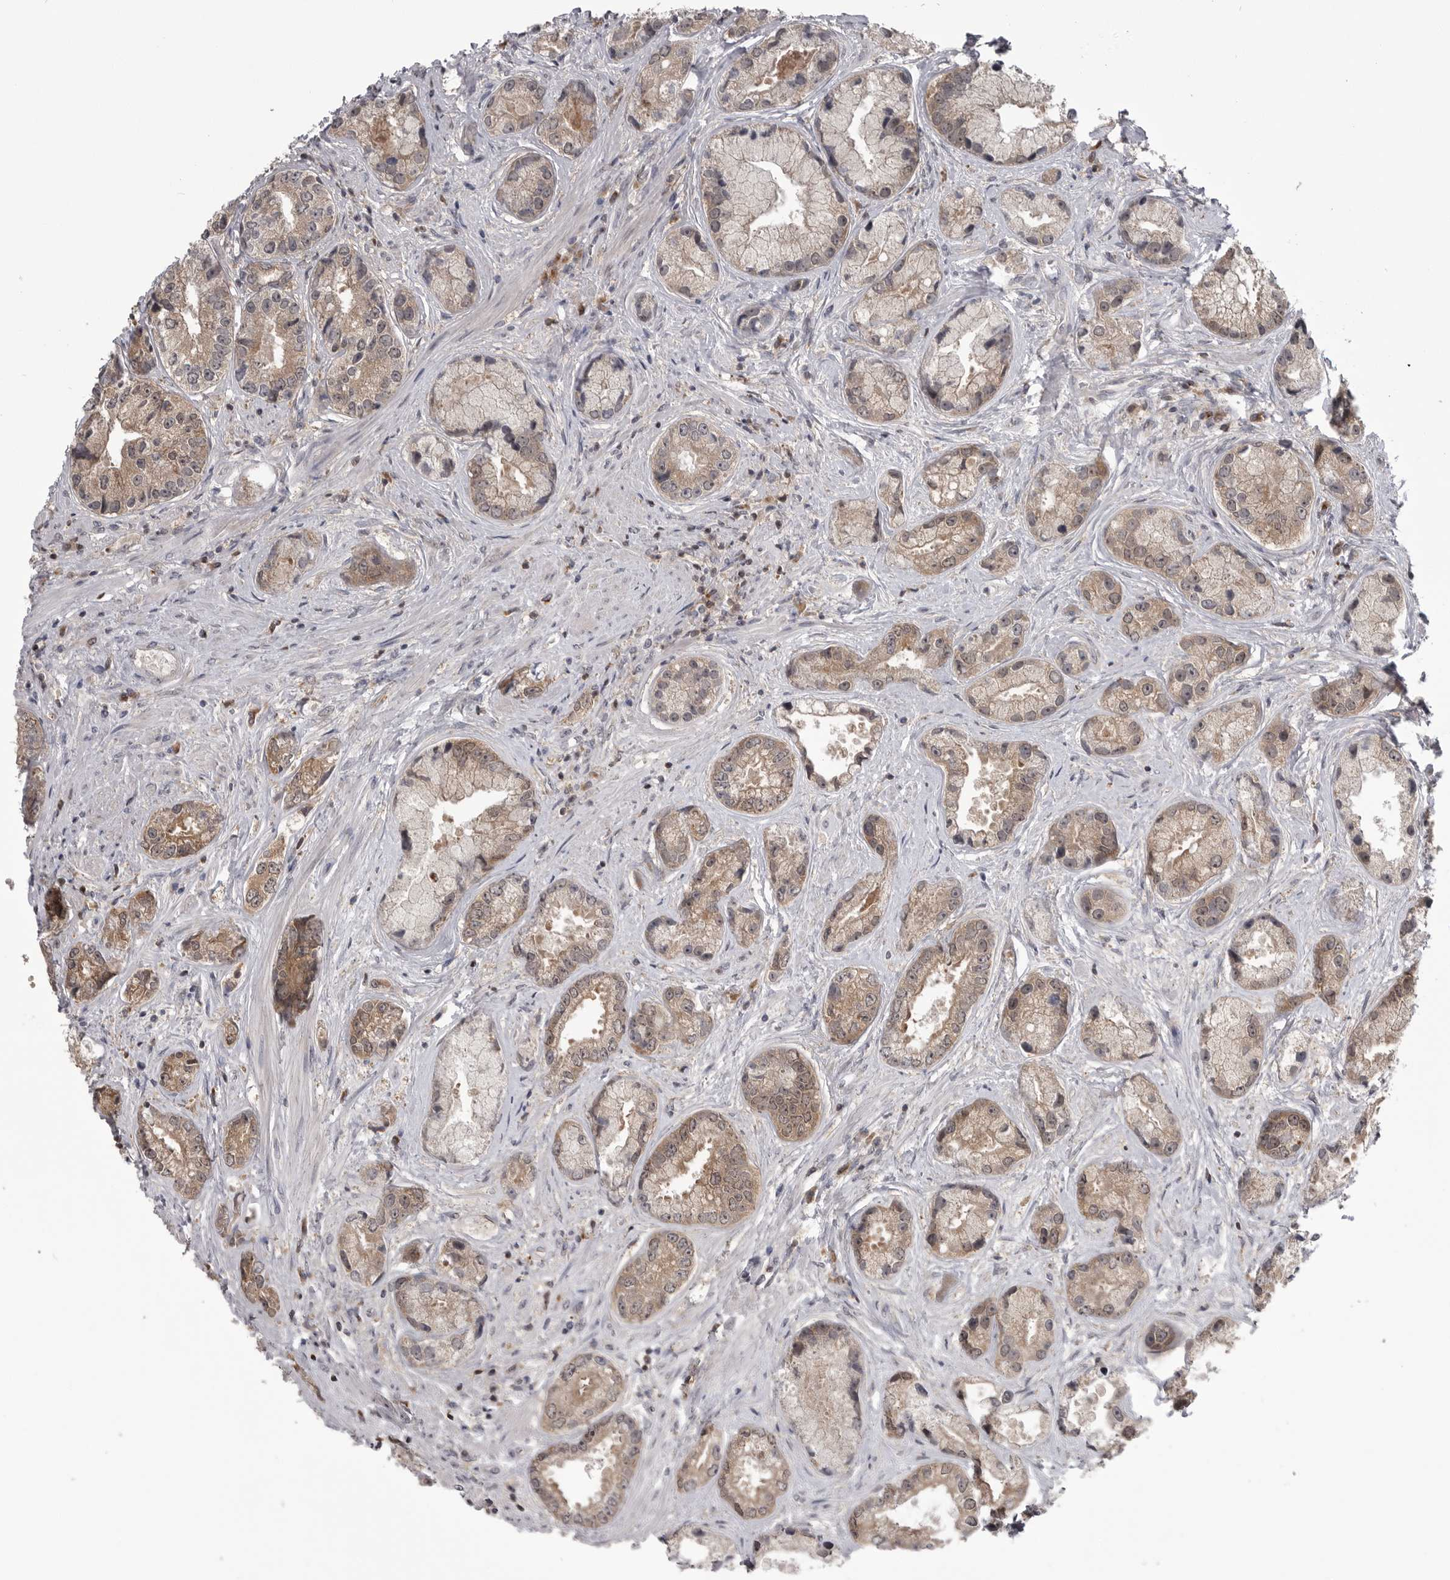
{"staining": {"intensity": "weak", "quantity": ">75%", "location": "cytoplasmic/membranous"}, "tissue": "prostate cancer", "cell_type": "Tumor cells", "image_type": "cancer", "snomed": [{"axis": "morphology", "description": "Adenocarcinoma, High grade"}, {"axis": "topography", "description": "Prostate"}], "caption": "Immunohistochemistry micrograph of neoplastic tissue: human prostate cancer (adenocarcinoma (high-grade)) stained using IHC displays low levels of weak protein expression localized specifically in the cytoplasmic/membranous of tumor cells, appearing as a cytoplasmic/membranous brown color.", "gene": "MAPK13", "patient": {"sex": "male", "age": 61}}